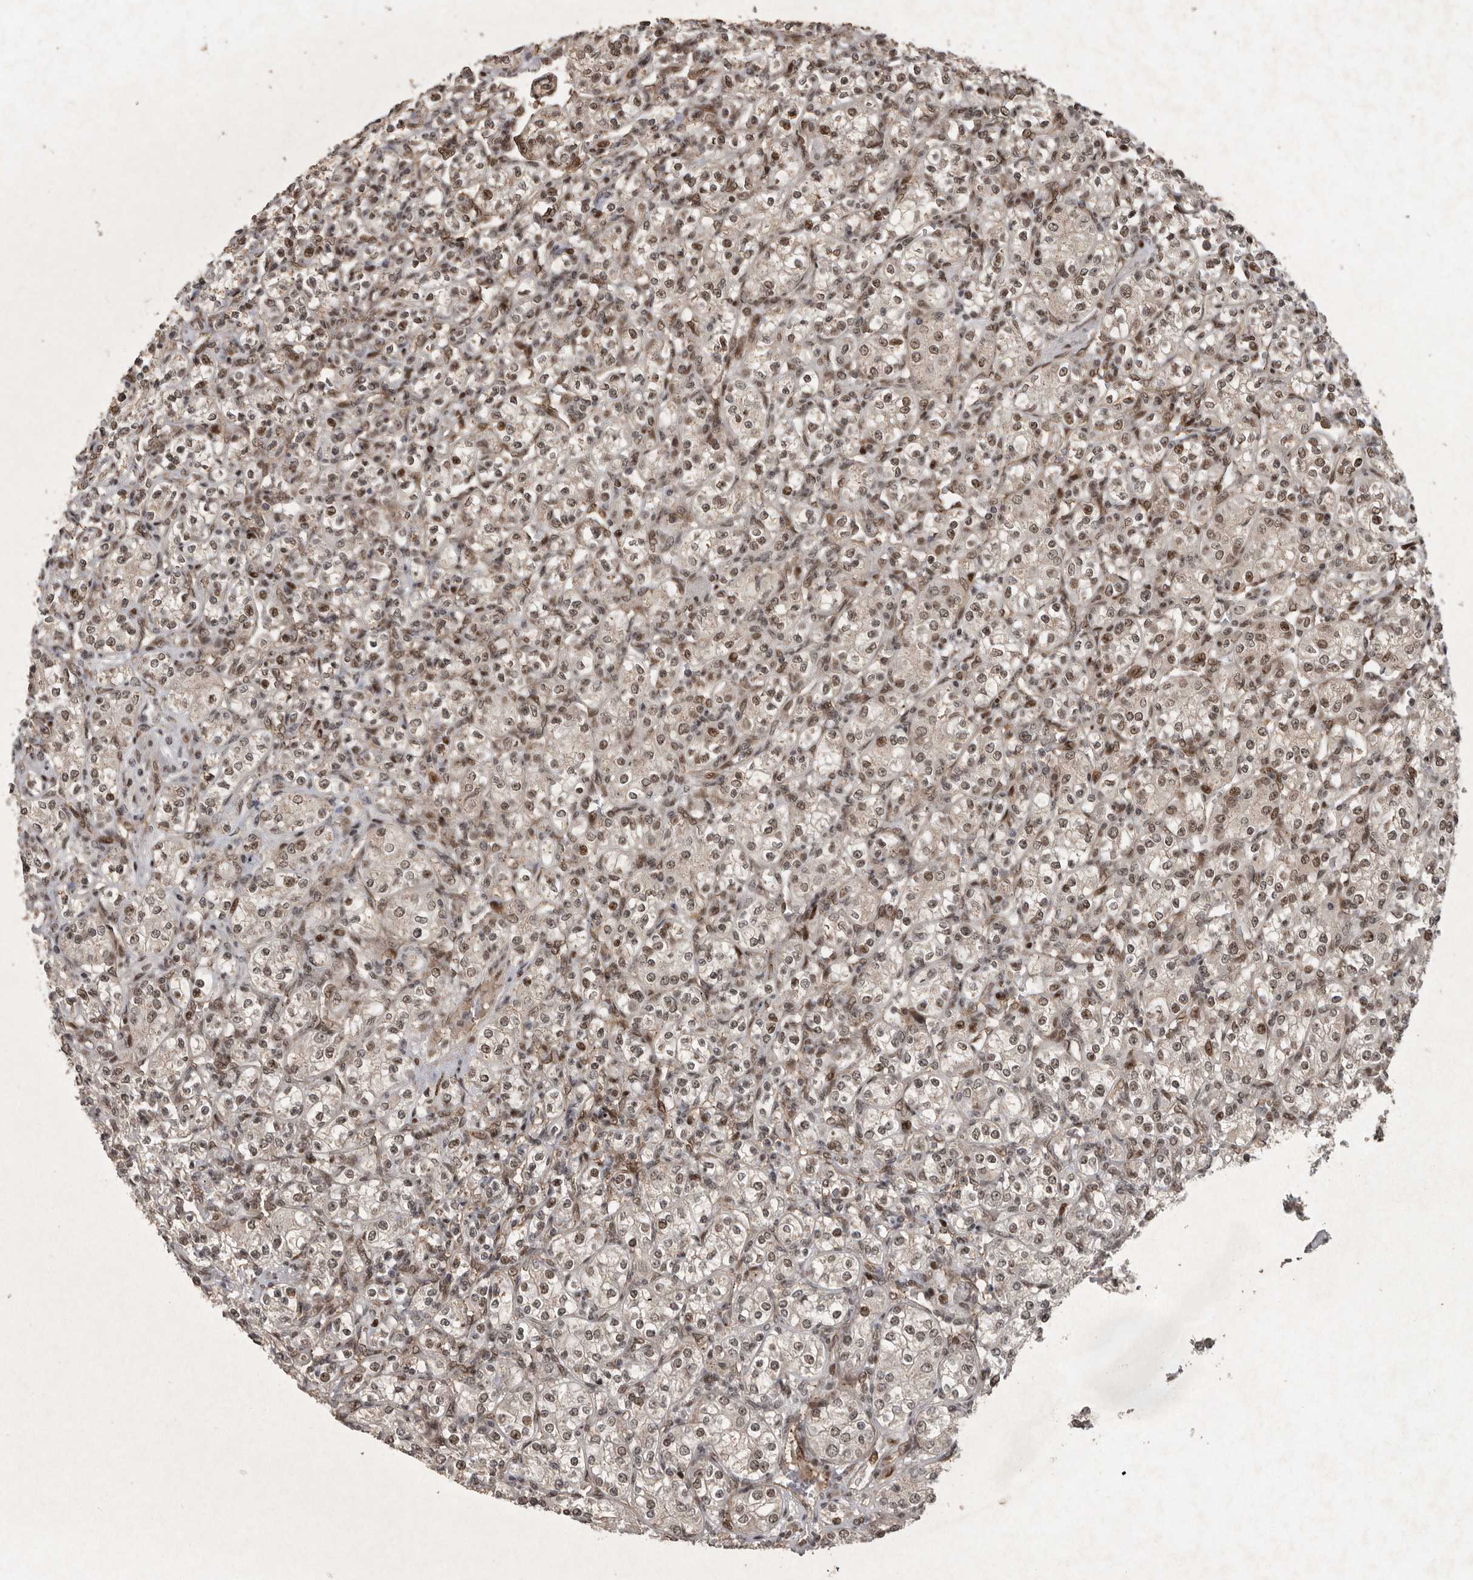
{"staining": {"intensity": "moderate", "quantity": ">75%", "location": "nuclear"}, "tissue": "renal cancer", "cell_type": "Tumor cells", "image_type": "cancer", "snomed": [{"axis": "morphology", "description": "Adenocarcinoma, NOS"}, {"axis": "topography", "description": "Kidney"}], "caption": "Tumor cells display moderate nuclear staining in about >75% of cells in renal cancer (adenocarcinoma). The protein is stained brown, and the nuclei are stained in blue (DAB (3,3'-diaminobenzidine) IHC with brightfield microscopy, high magnification).", "gene": "CDC27", "patient": {"sex": "male", "age": 77}}